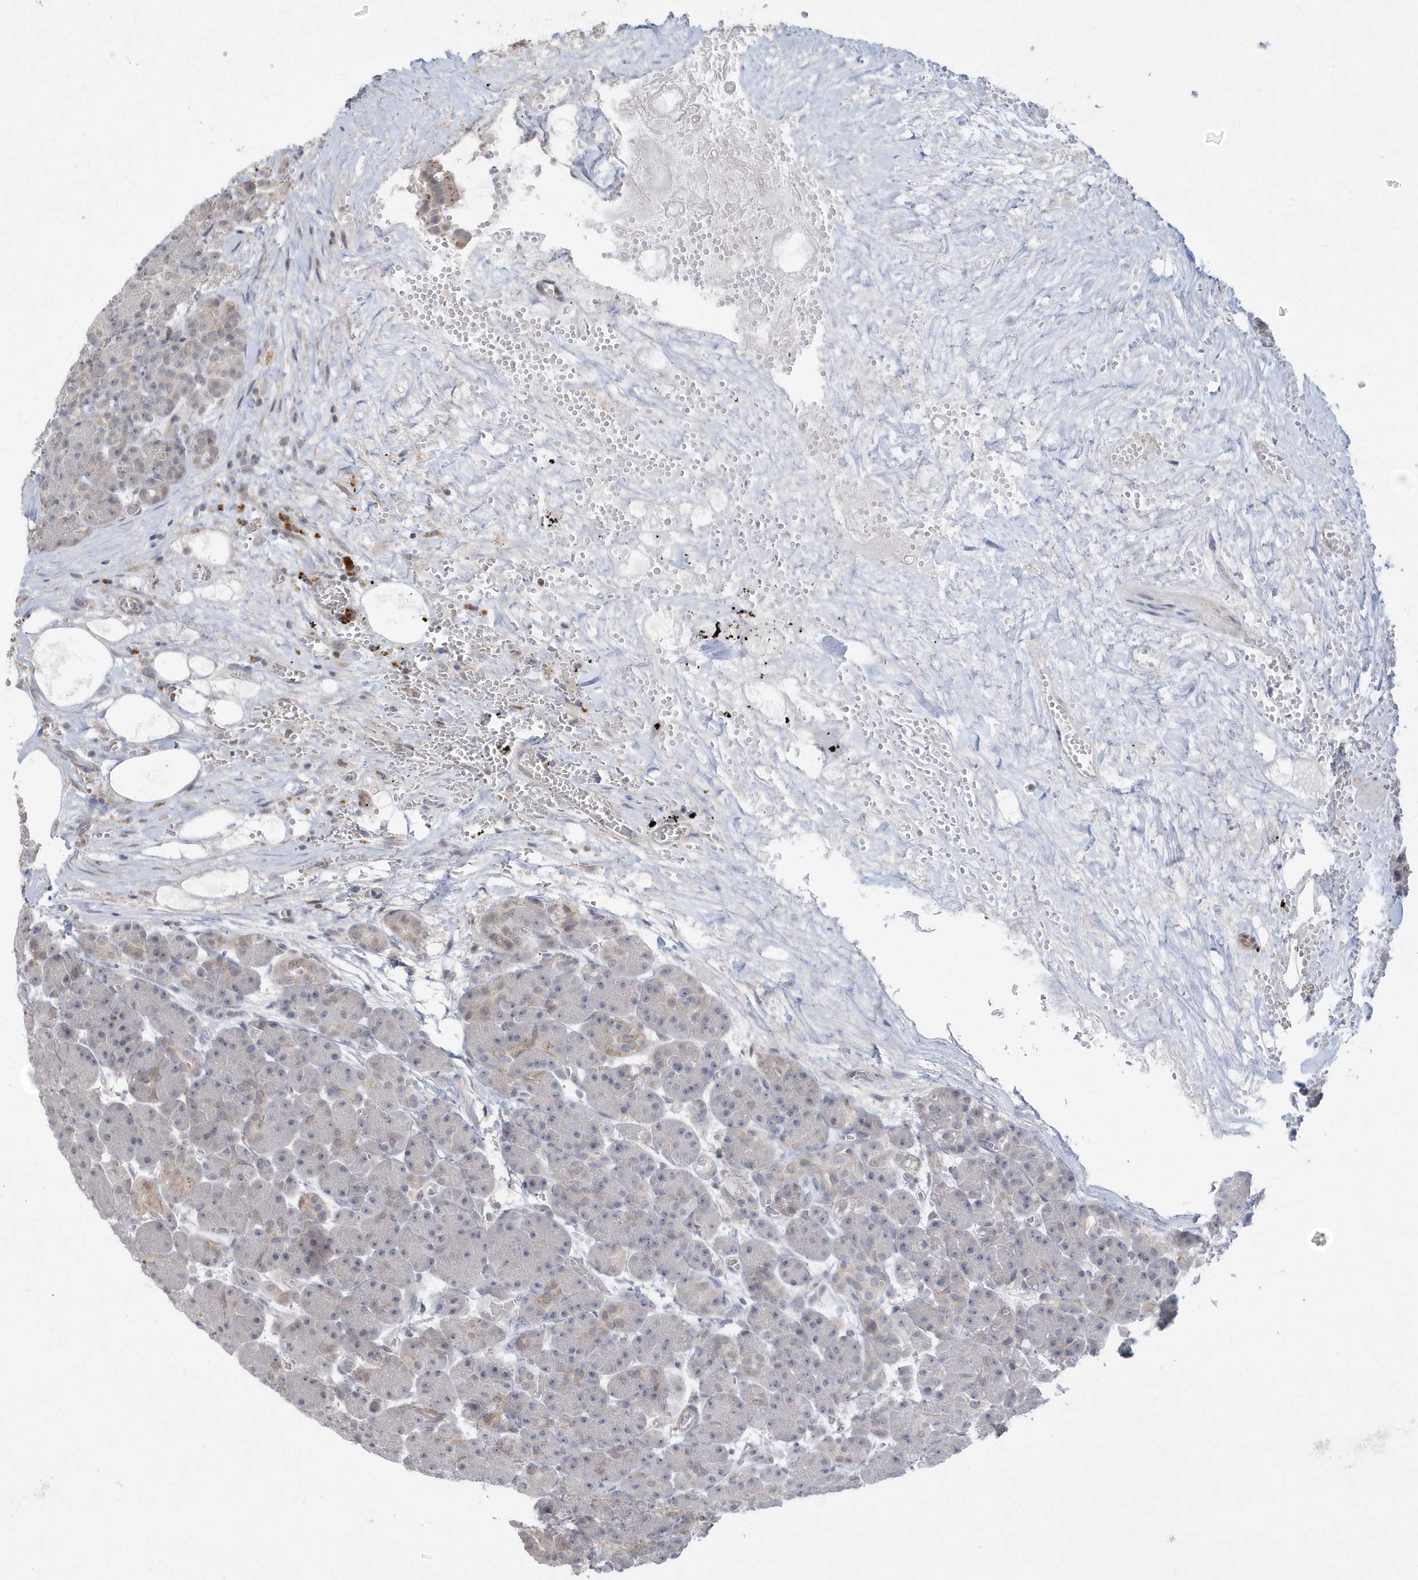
{"staining": {"intensity": "negative", "quantity": "none", "location": "none"}, "tissue": "pancreas", "cell_type": "Exocrine glandular cells", "image_type": "normal", "snomed": [{"axis": "morphology", "description": "Normal tissue, NOS"}, {"axis": "topography", "description": "Pancreas"}], "caption": "This is an immunohistochemistry micrograph of normal pancreas. There is no expression in exocrine glandular cells.", "gene": "CRIP3", "patient": {"sex": "male", "age": 63}}